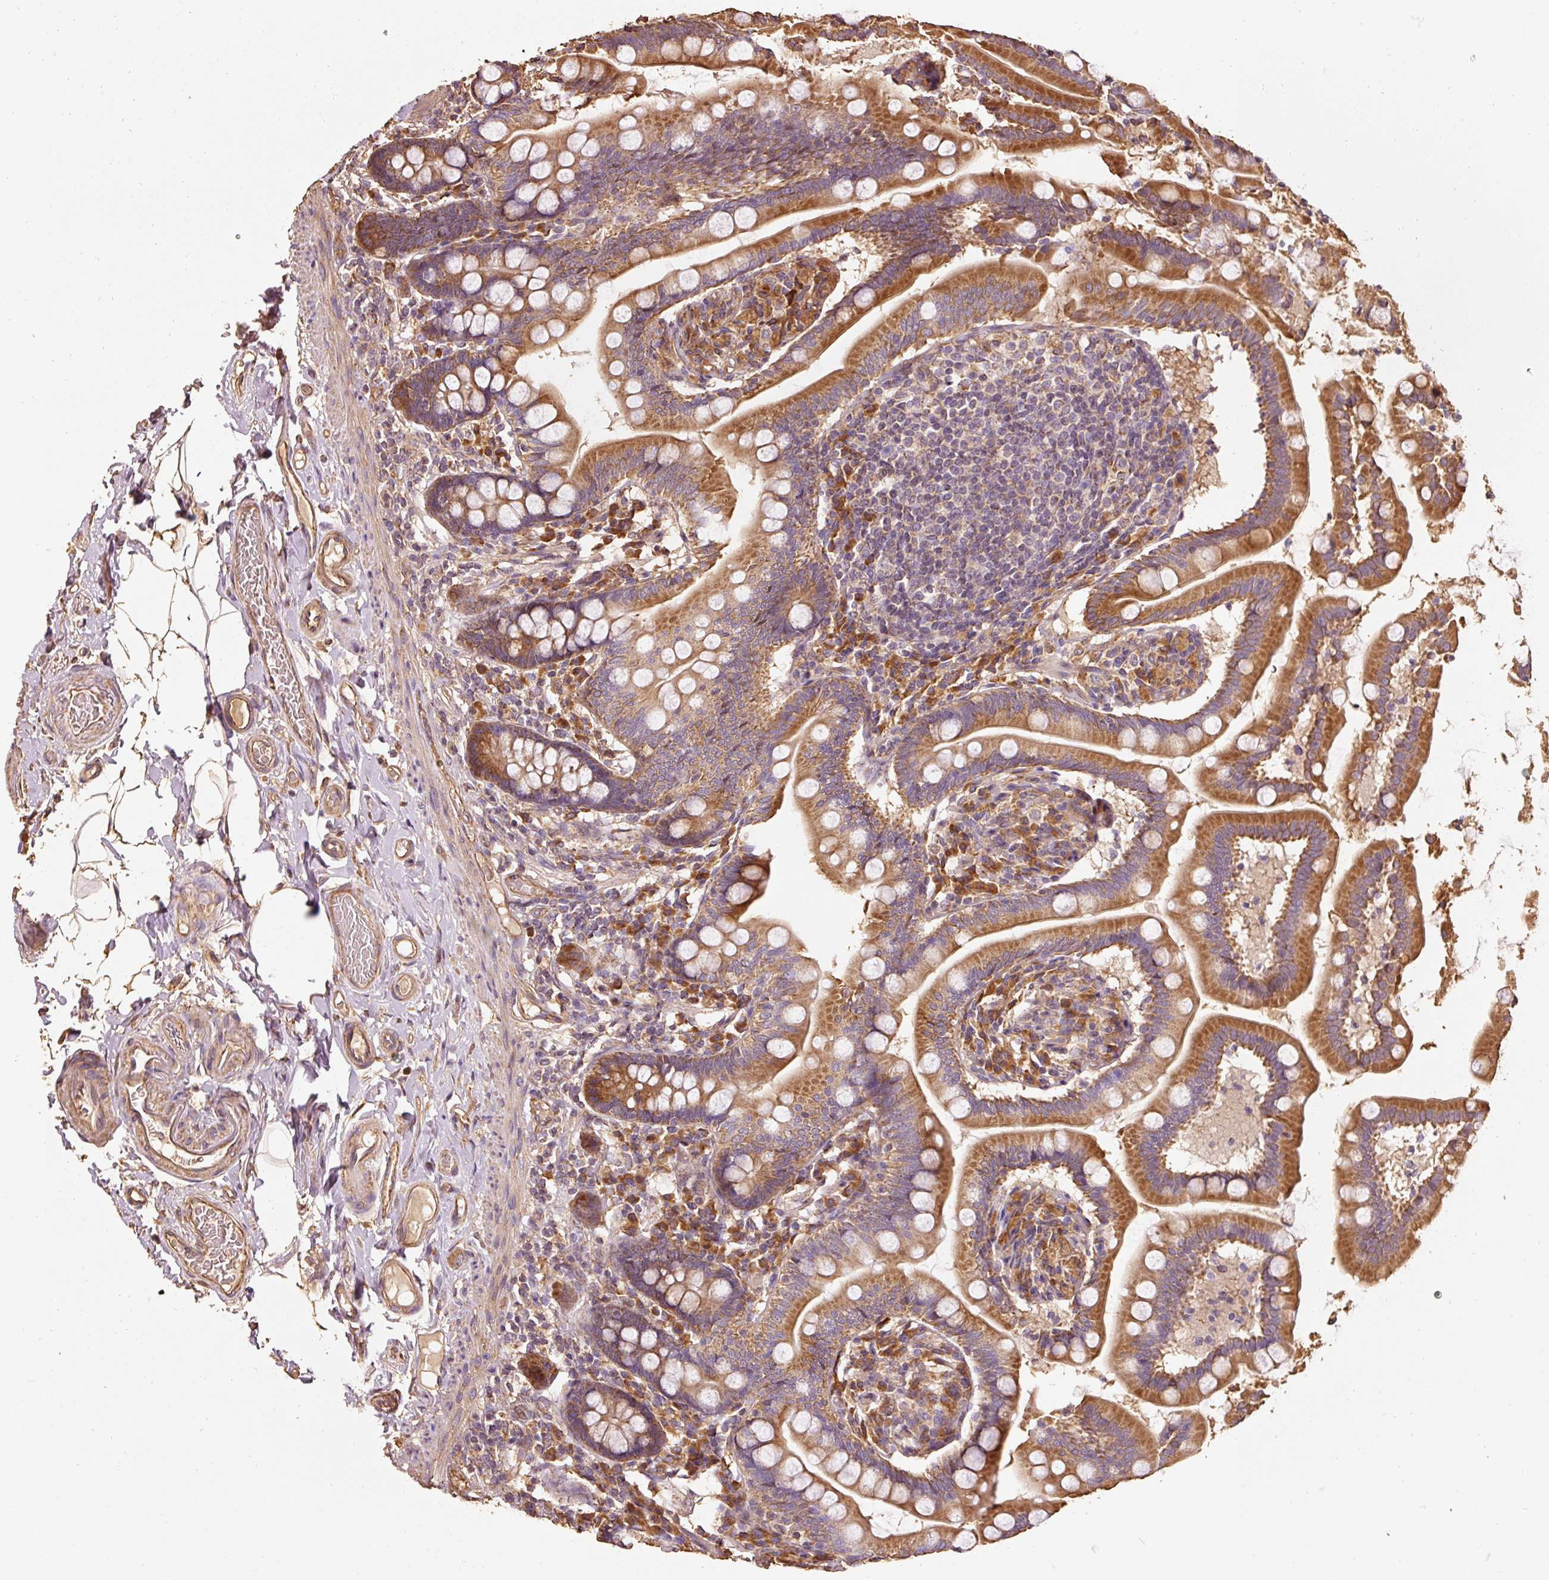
{"staining": {"intensity": "strong", "quantity": ">75%", "location": "cytoplasmic/membranous"}, "tissue": "small intestine", "cell_type": "Glandular cells", "image_type": "normal", "snomed": [{"axis": "morphology", "description": "Normal tissue, NOS"}, {"axis": "topography", "description": "Small intestine"}], "caption": "Immunohistochemistry of normal human small intestine demonstrates high levels of strong cytoplasmic/membranous expression in about >75% of glandular cells. Immunohistochemistry stains the protein of interest in brown and the nuclei are stained blue.", "gene": "EFHC1", "patient": {"sex": "female", "age": 64}}